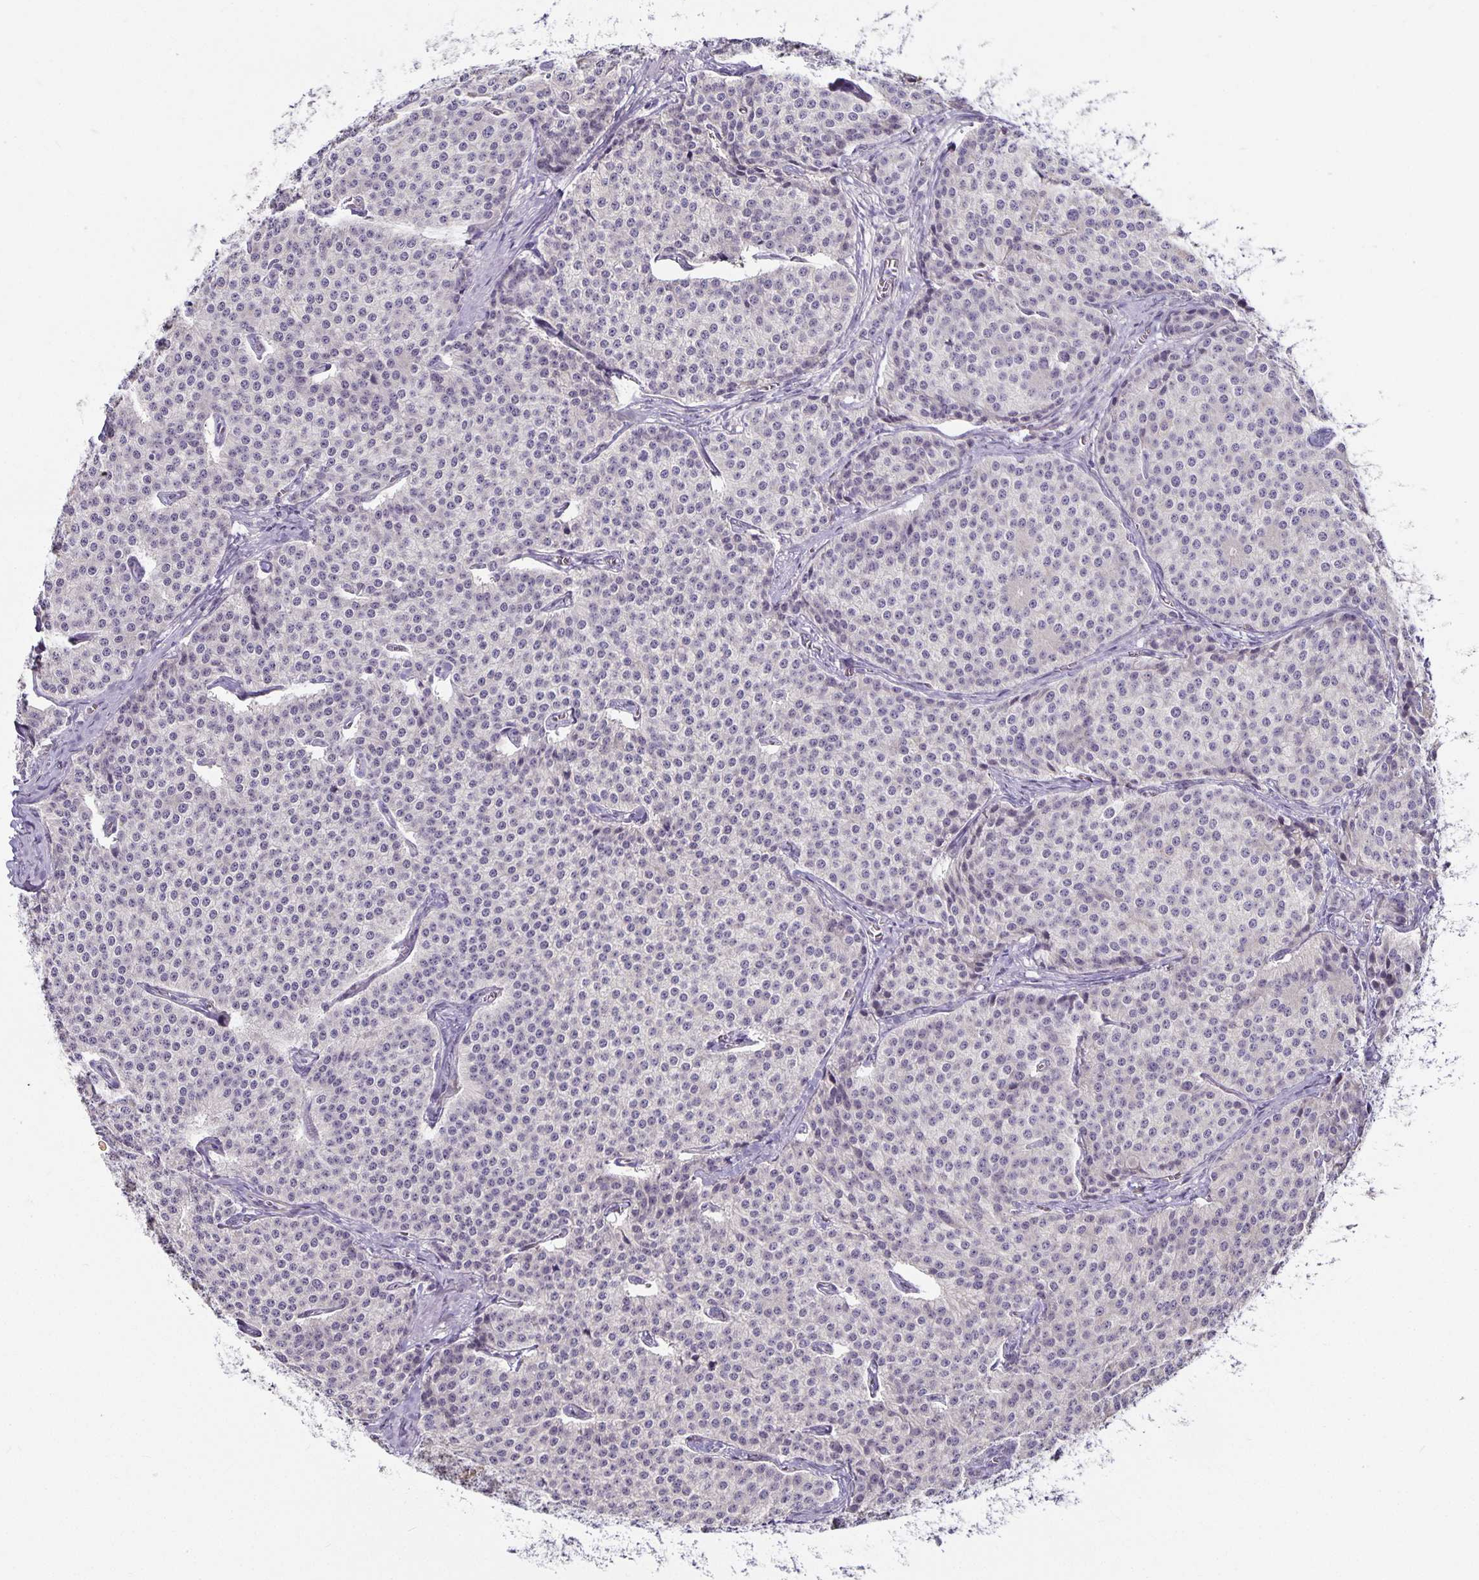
{"staining": {"intensity": "negative", "quantity": "none", "location": "none"}, "tissue": "carcinoid", "cell_type": "Tumor cells", "image_type": "cancer", "snomed": [{"axis": "morphology", "description": "Carcinoid, malignant, NOS"}, {"axis": "topography", "description": "Small intestine"}], "caption": "Histopathology image shows no protein expression in tumor cells of malignant carcinoid tissue.", "gene": "CA12", "patient": {"sex": "female", "age": 64}}